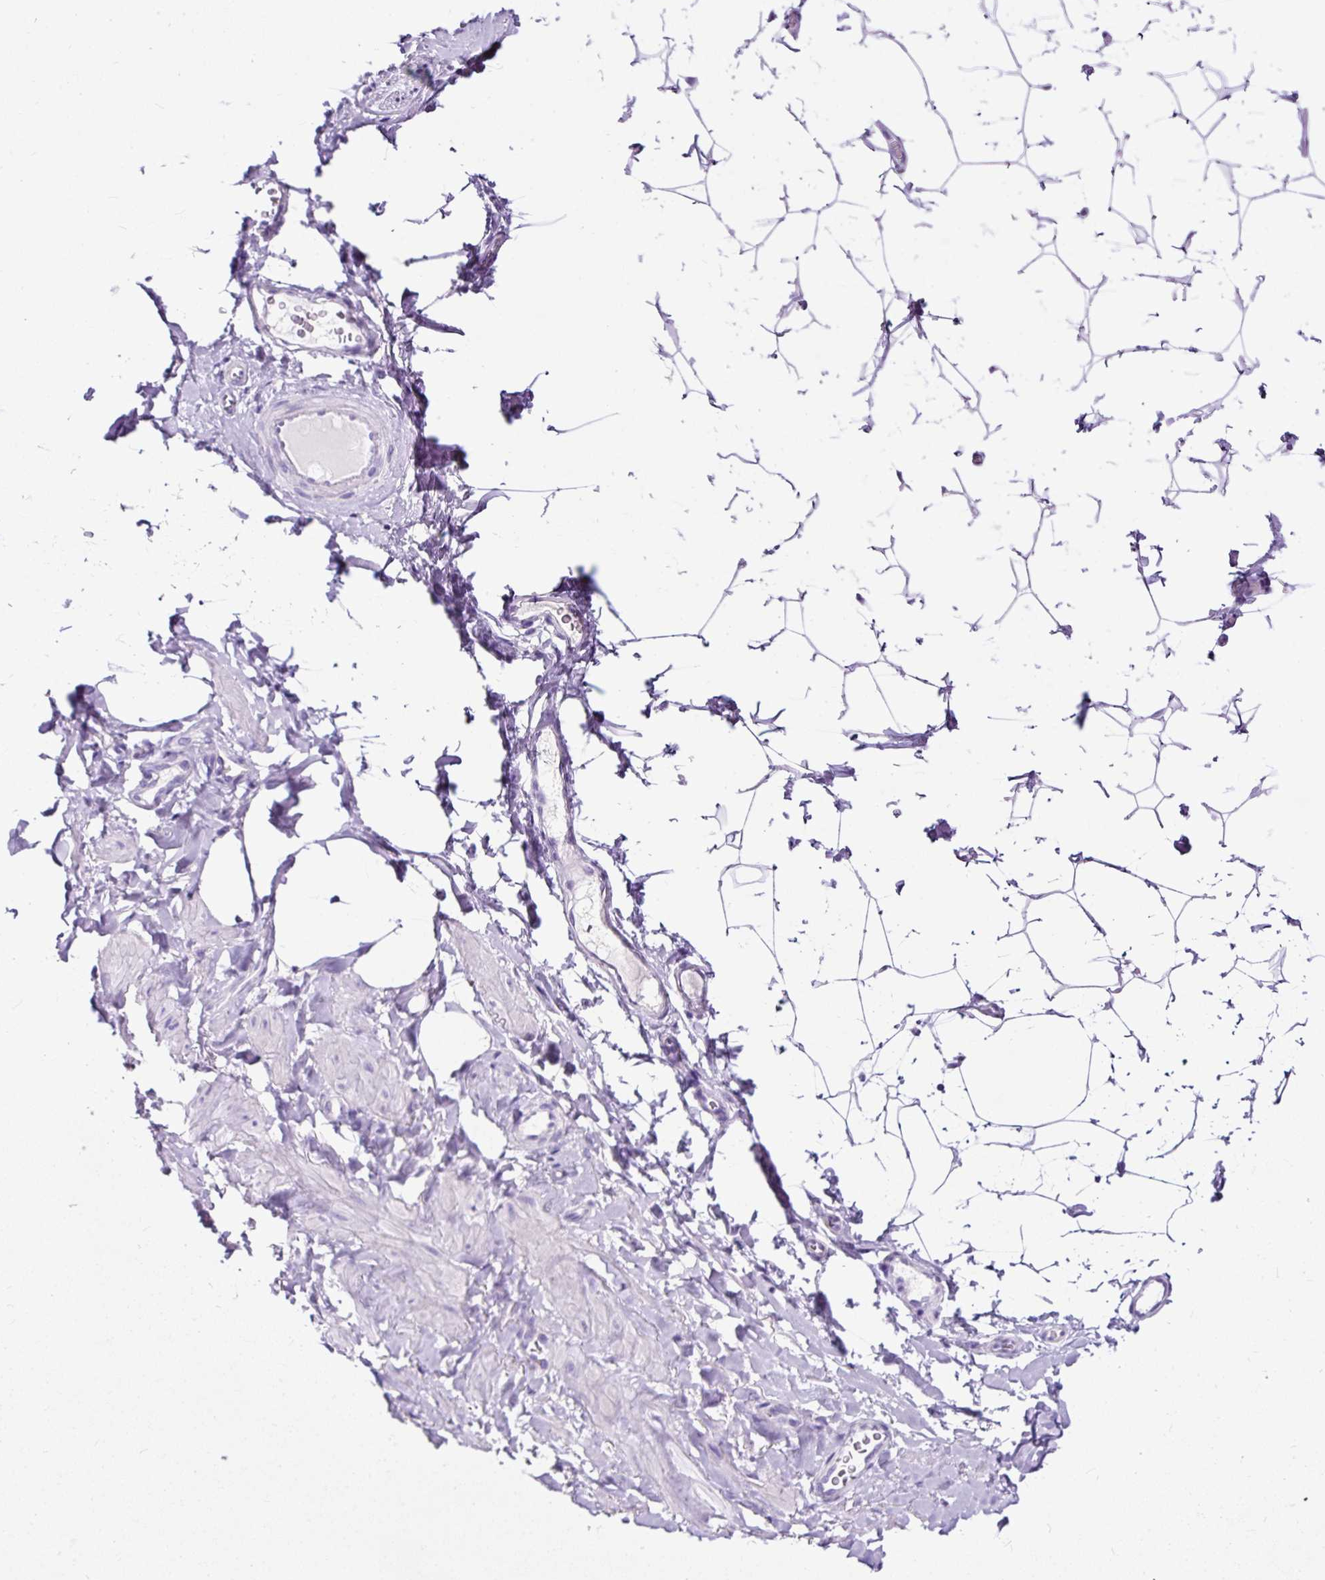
{"staining": {"intensity": "negative", "quantity": "none", "location": "none"}, "tissue": "adipose tissue", "cell_type": "Adipocytes", "image_type": "normal", "snomed": [{"axis": "morphology", "description": "Normal tissue, NOS"}, {"axis": "topography", "description": "Vascular tissue"}, {"axis": "topography", "description": "Peripheral nerve tissue"}], "caption": "This is an IHC histopathology image of unremarkable human adipose tissue. There is no staining in adipocytes.", "gene": "STOX2", "patient": {"sex": "male", "age": 41}}